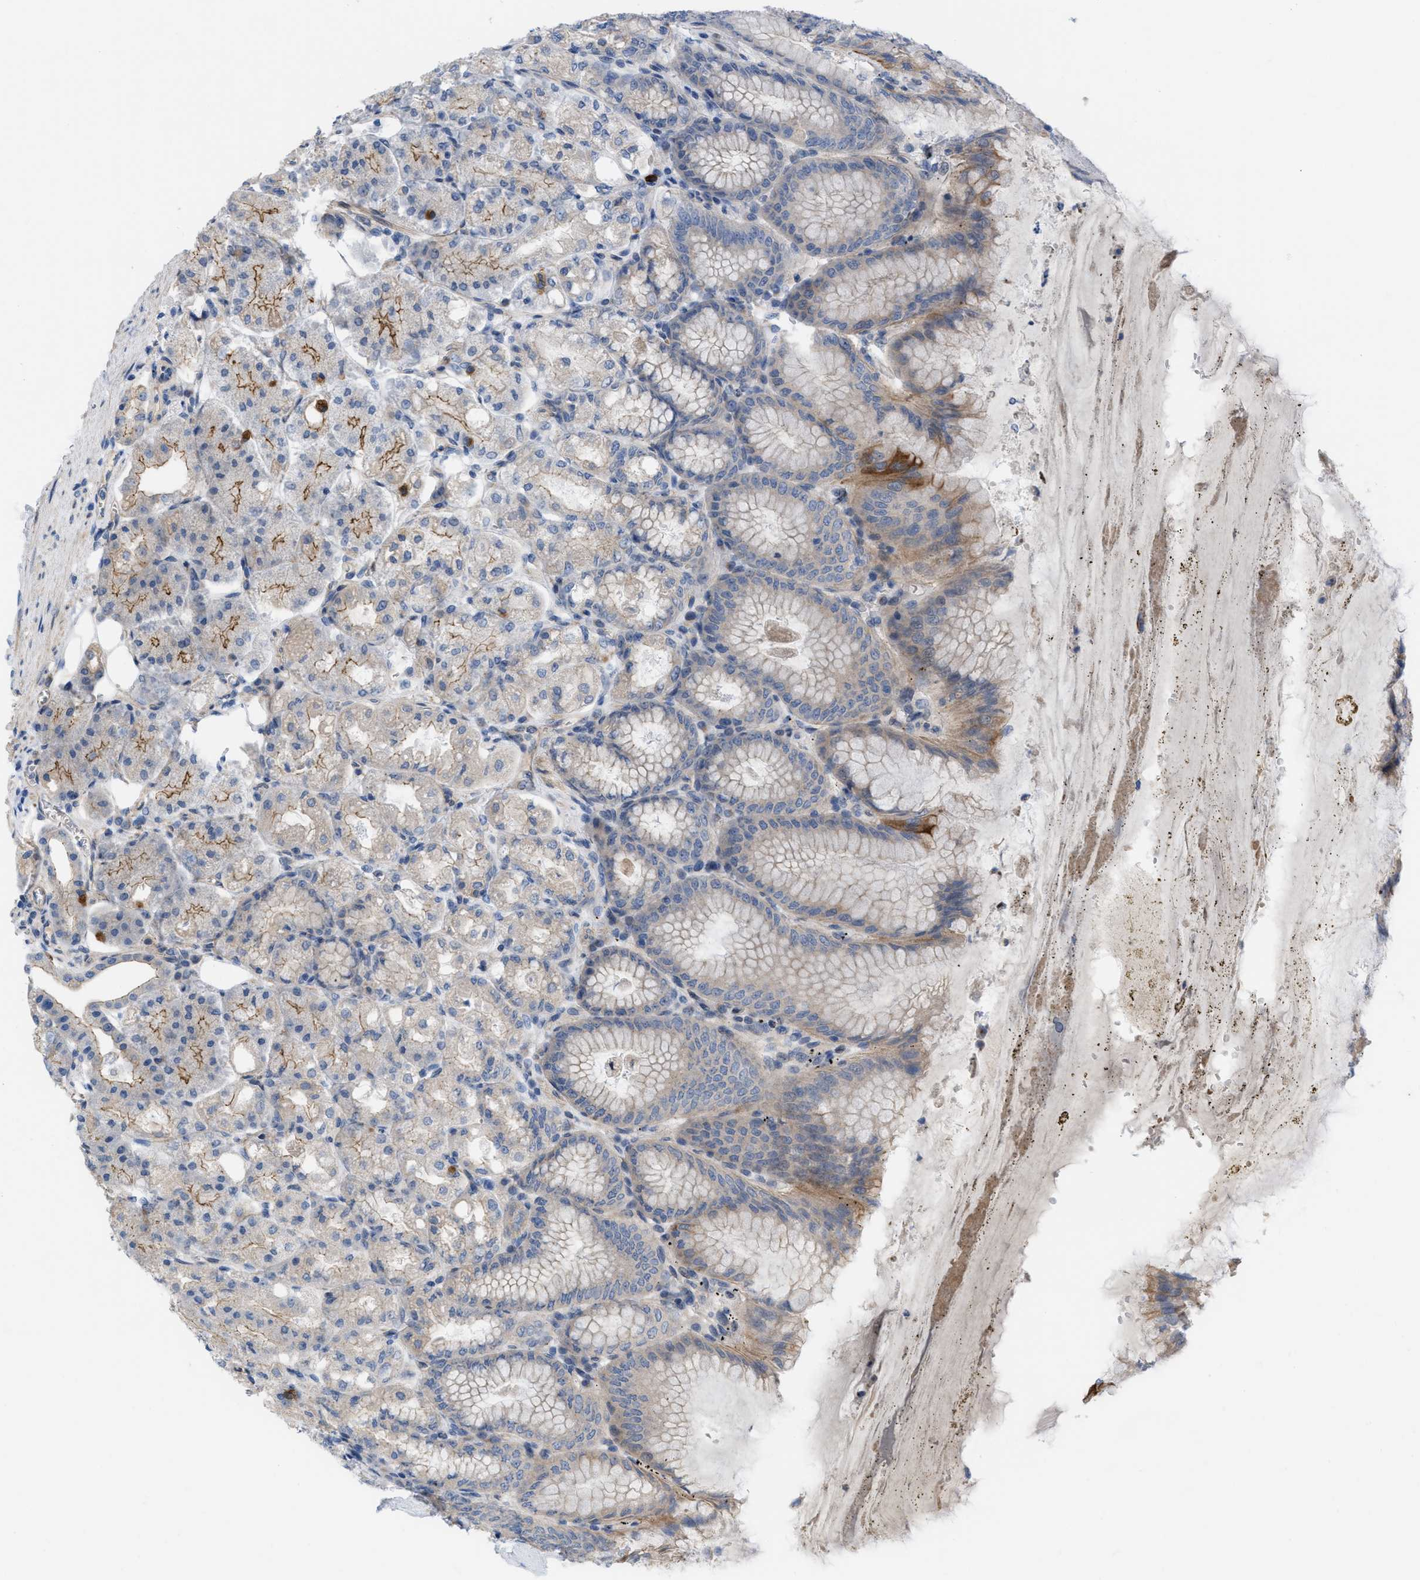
{"staining": {"intensity": "moderate", "quantity": "<25%", "location": "cytoplasmic/membranous"}, "tissue": "stomach", "cell_type": "Glandular cells", "image_type": "normal", "snomed": [{"axis": "morphology", "description": "Normal tissue, NOS"}, {"axis": "topography", "description": "Stomach, lower"}], "caption": "Brown immunohistochemical staining in normal human stomach exhibits moderate cytoplasmic/membranous staining in about <25% of glandular cells. (IHC, brightfield microscopy, high magnification).", "gene": "NDEL1", "patient": {"sex": "male", "age": 71}}